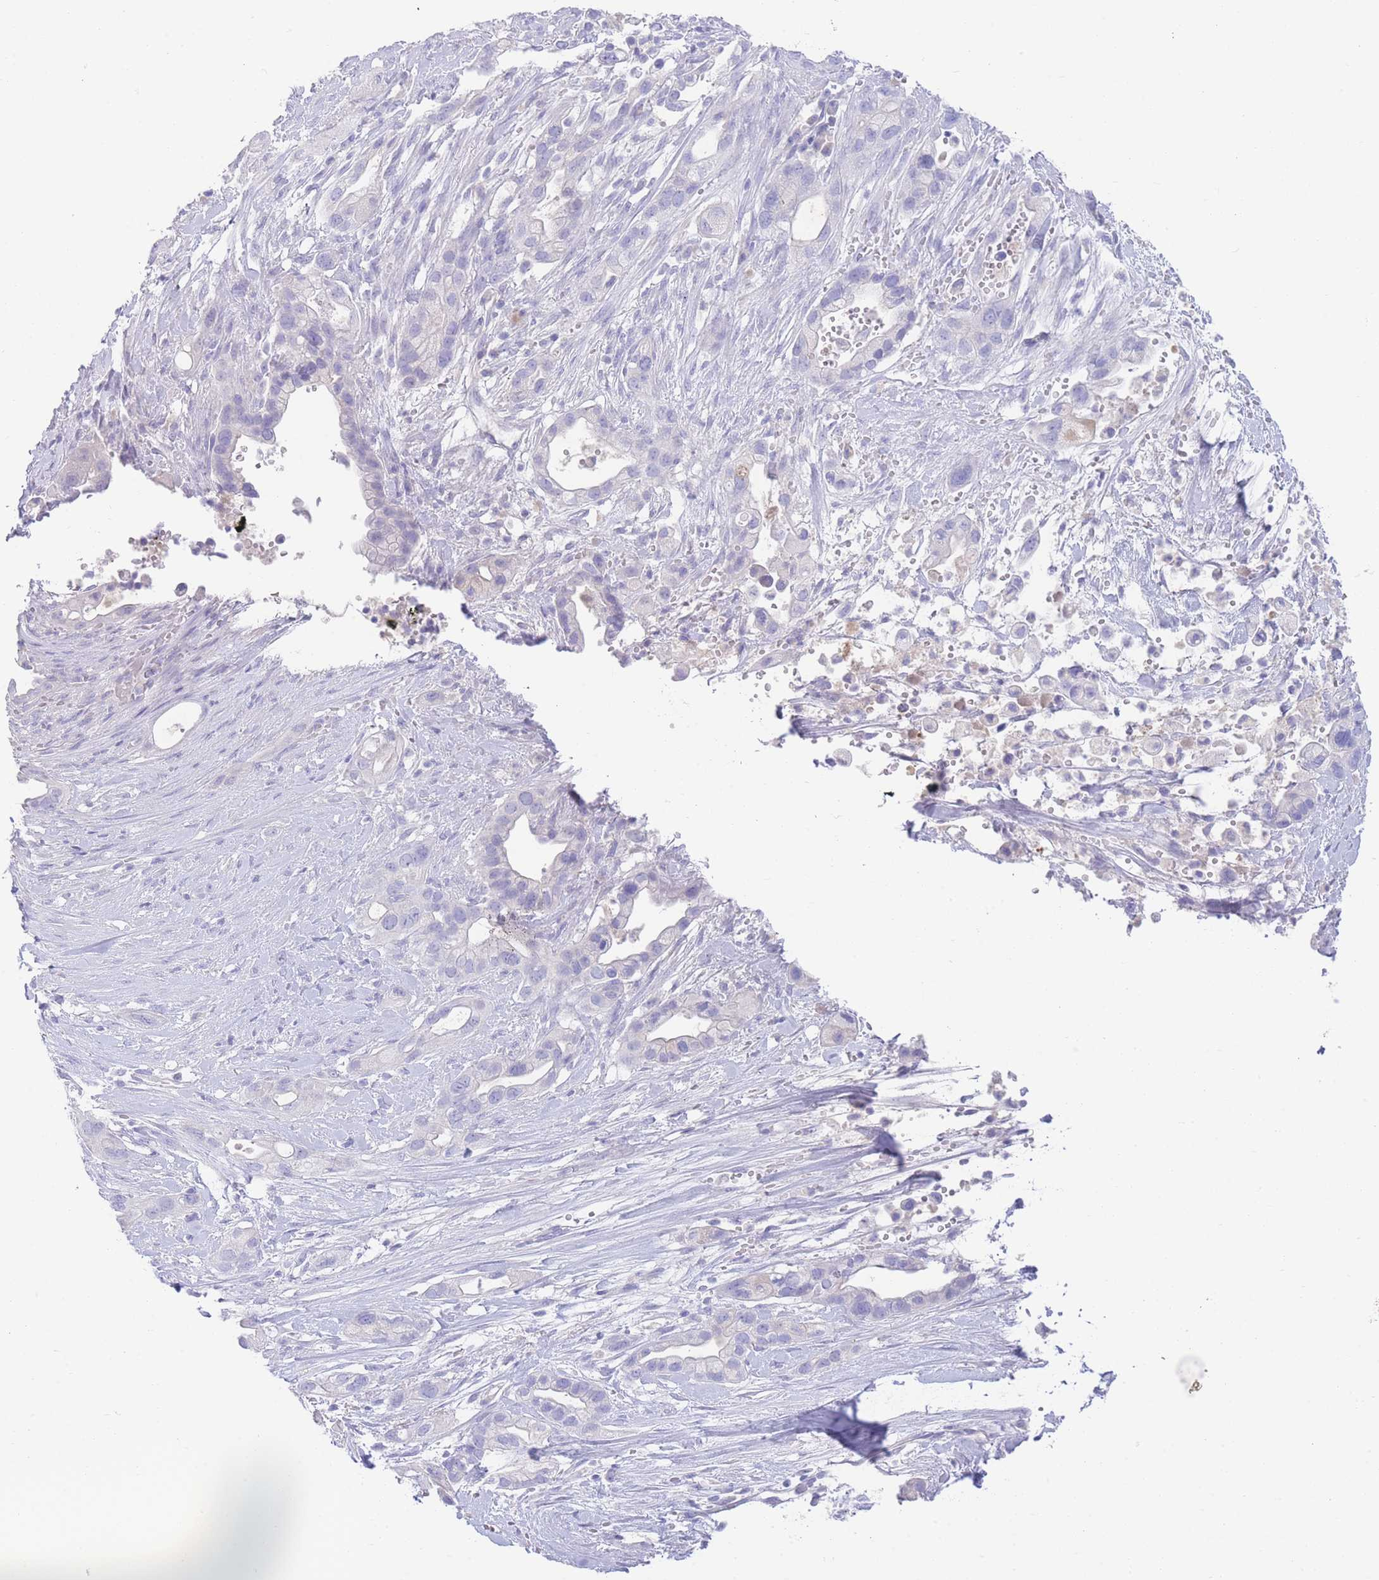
{"staining": {"intensity": "negative", "quantity": "none", "location": "none"}, "tissue": "pancreatic cancer", "cell_type": "Tumor cells", "image_type": "cancer", "snomed": [{"axis": "morphology", "description": "Adenocarcinoma, NOS"}, {"axis": "topography", "description": "Pancreas"}], "caption": "Tumor cells show no significant staining in pancreatic adenocarcinoma.", "gene": "LRRC37A", "patient": {"sex": "male", "age": 44}}